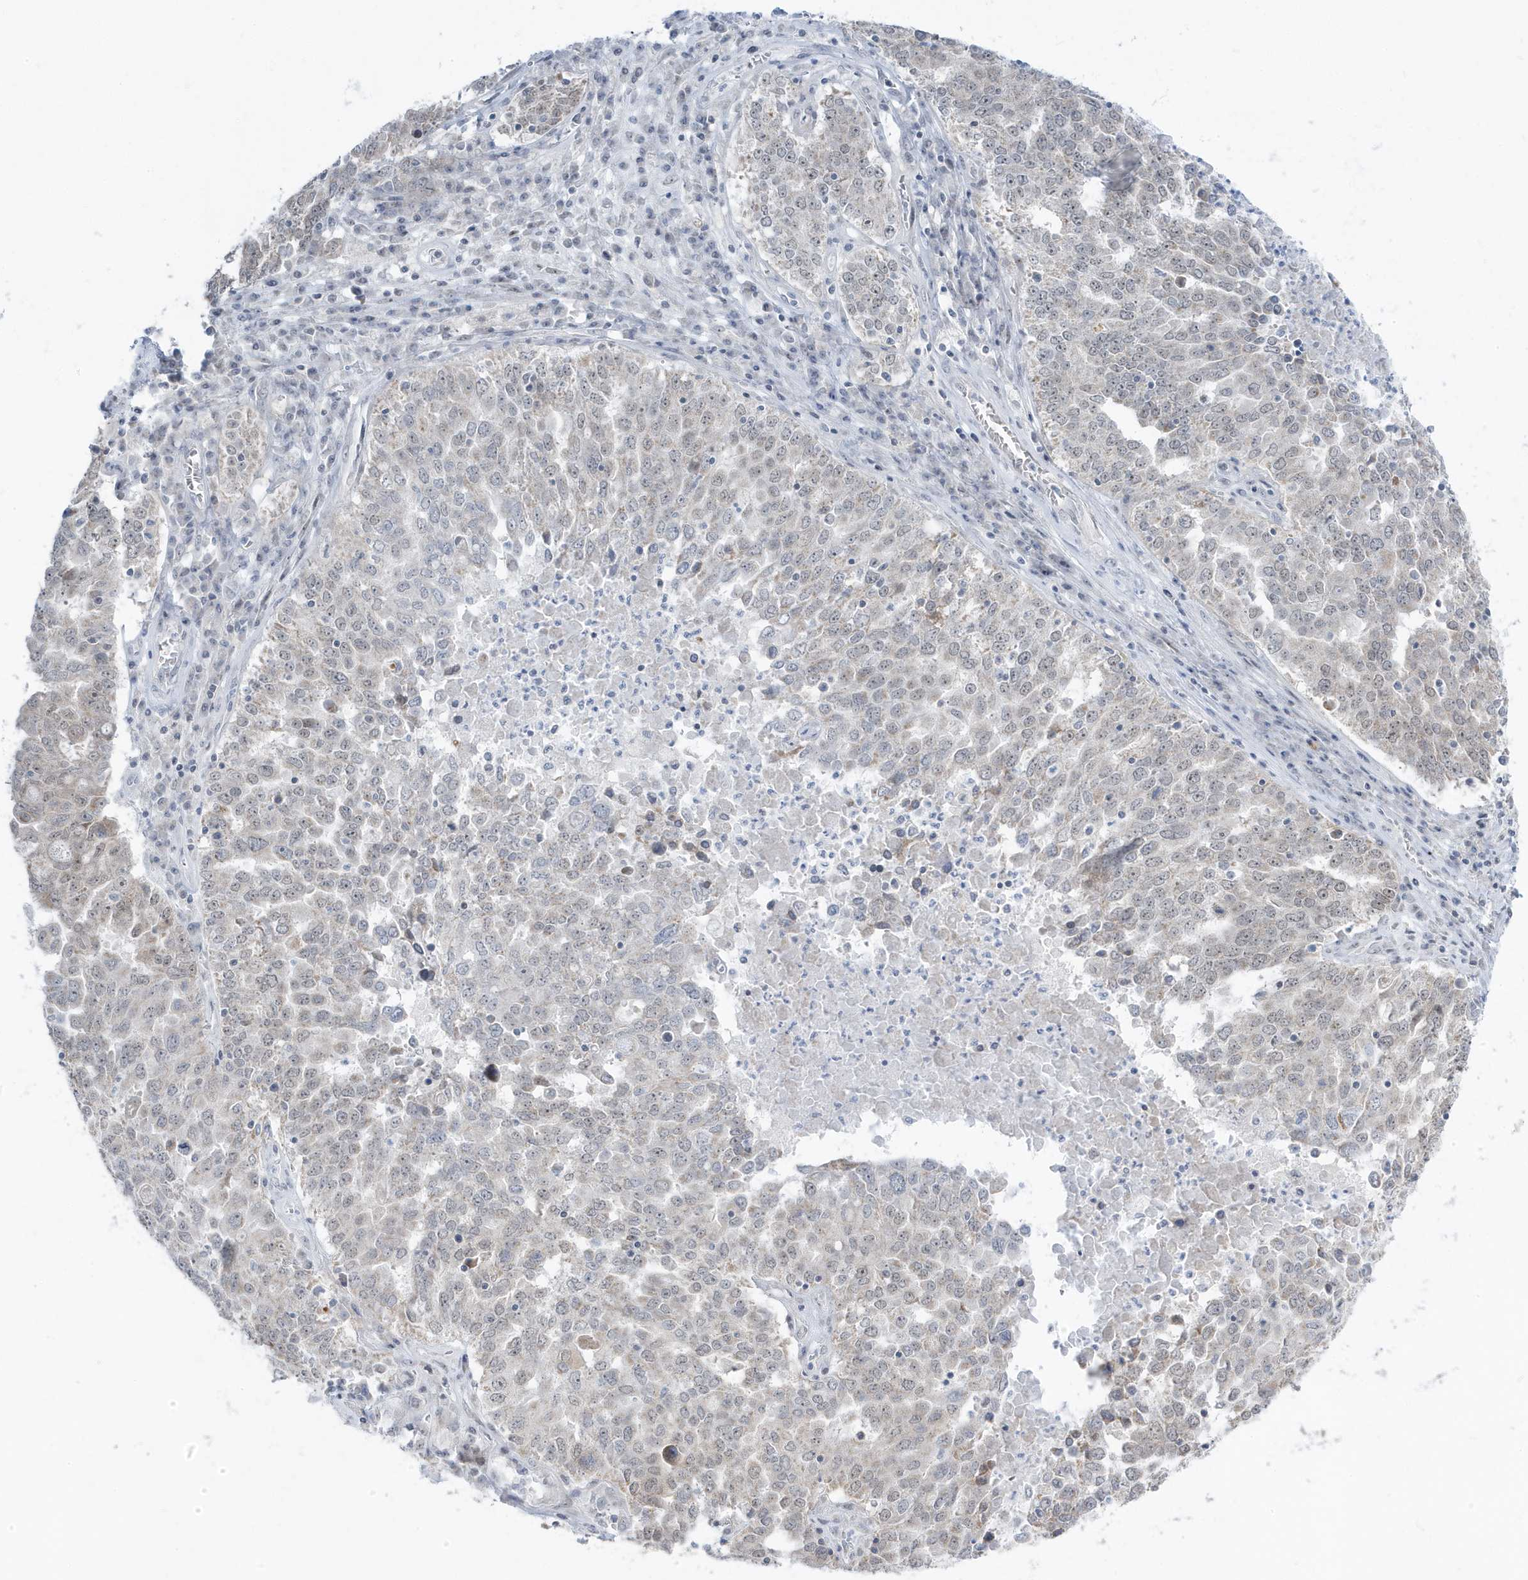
{"staining": {"intensity": "negative", "quantity": "none", "location": "none"}, "tissue": "ovarian cancer", "cell_type": "Tumor cells", "image_type": "cancer", "snomed": [{"axis": "morphology", "description": "Carcinoma, endometroid"}, {"axis": "topography", "description": "Ovary"}], "caption": "High power microscopy micrograph of an IHC micrograph of ovarian cancer, revealing no significant staining in tumor cells. The staining was performed using DAB (3,3'-diaminobenzidine) to visualize the protein expression in brown, while the nuclei were stained in blue with hematoxylin (Magnification: 20x).", "gene": "TSEN15", "patient": {"sex": "female", "age": 62}}